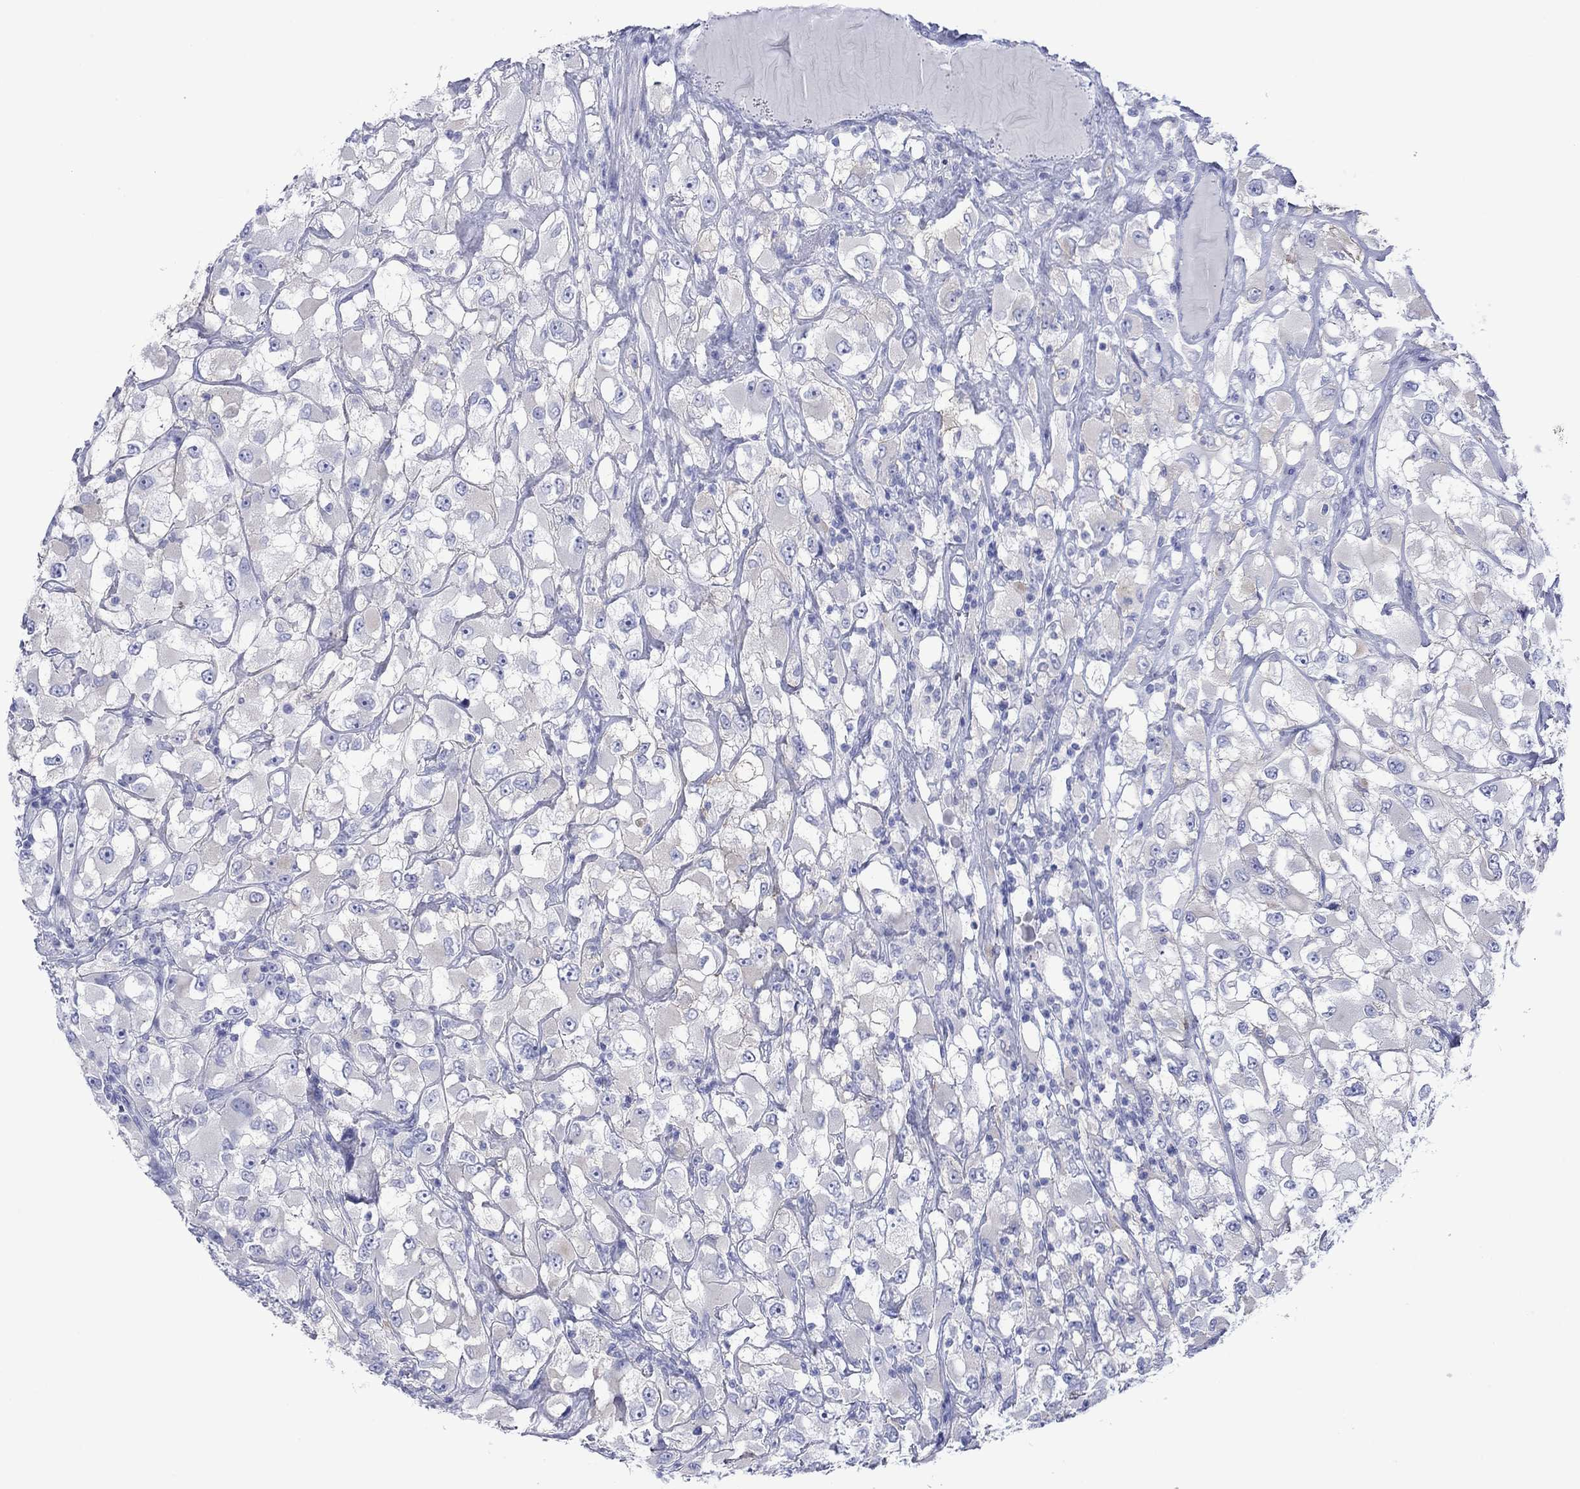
{"staining": {"intensity": "negative", "quantity": "none", "location": "none"}, "tissue": "renal cancer", "cell_type": "Tumor cells", "image_type": "cancer", "snomed": [{"axis": "morphology", "description": "Adenocarcinoma, NOS"}, {"axis": "topography", "description": "Kidney"}], "caption": "Immunohistochemistry histopathology image of renal cancer (adenocarcinoma) stained for a protein (brown), which reveals no positivity in tumor cells. (DAB (3,3'-diaminobenzidine) IHC, high magnification).", "gene": "MLANA", "patient": {"sex": "female", "age": 52}}